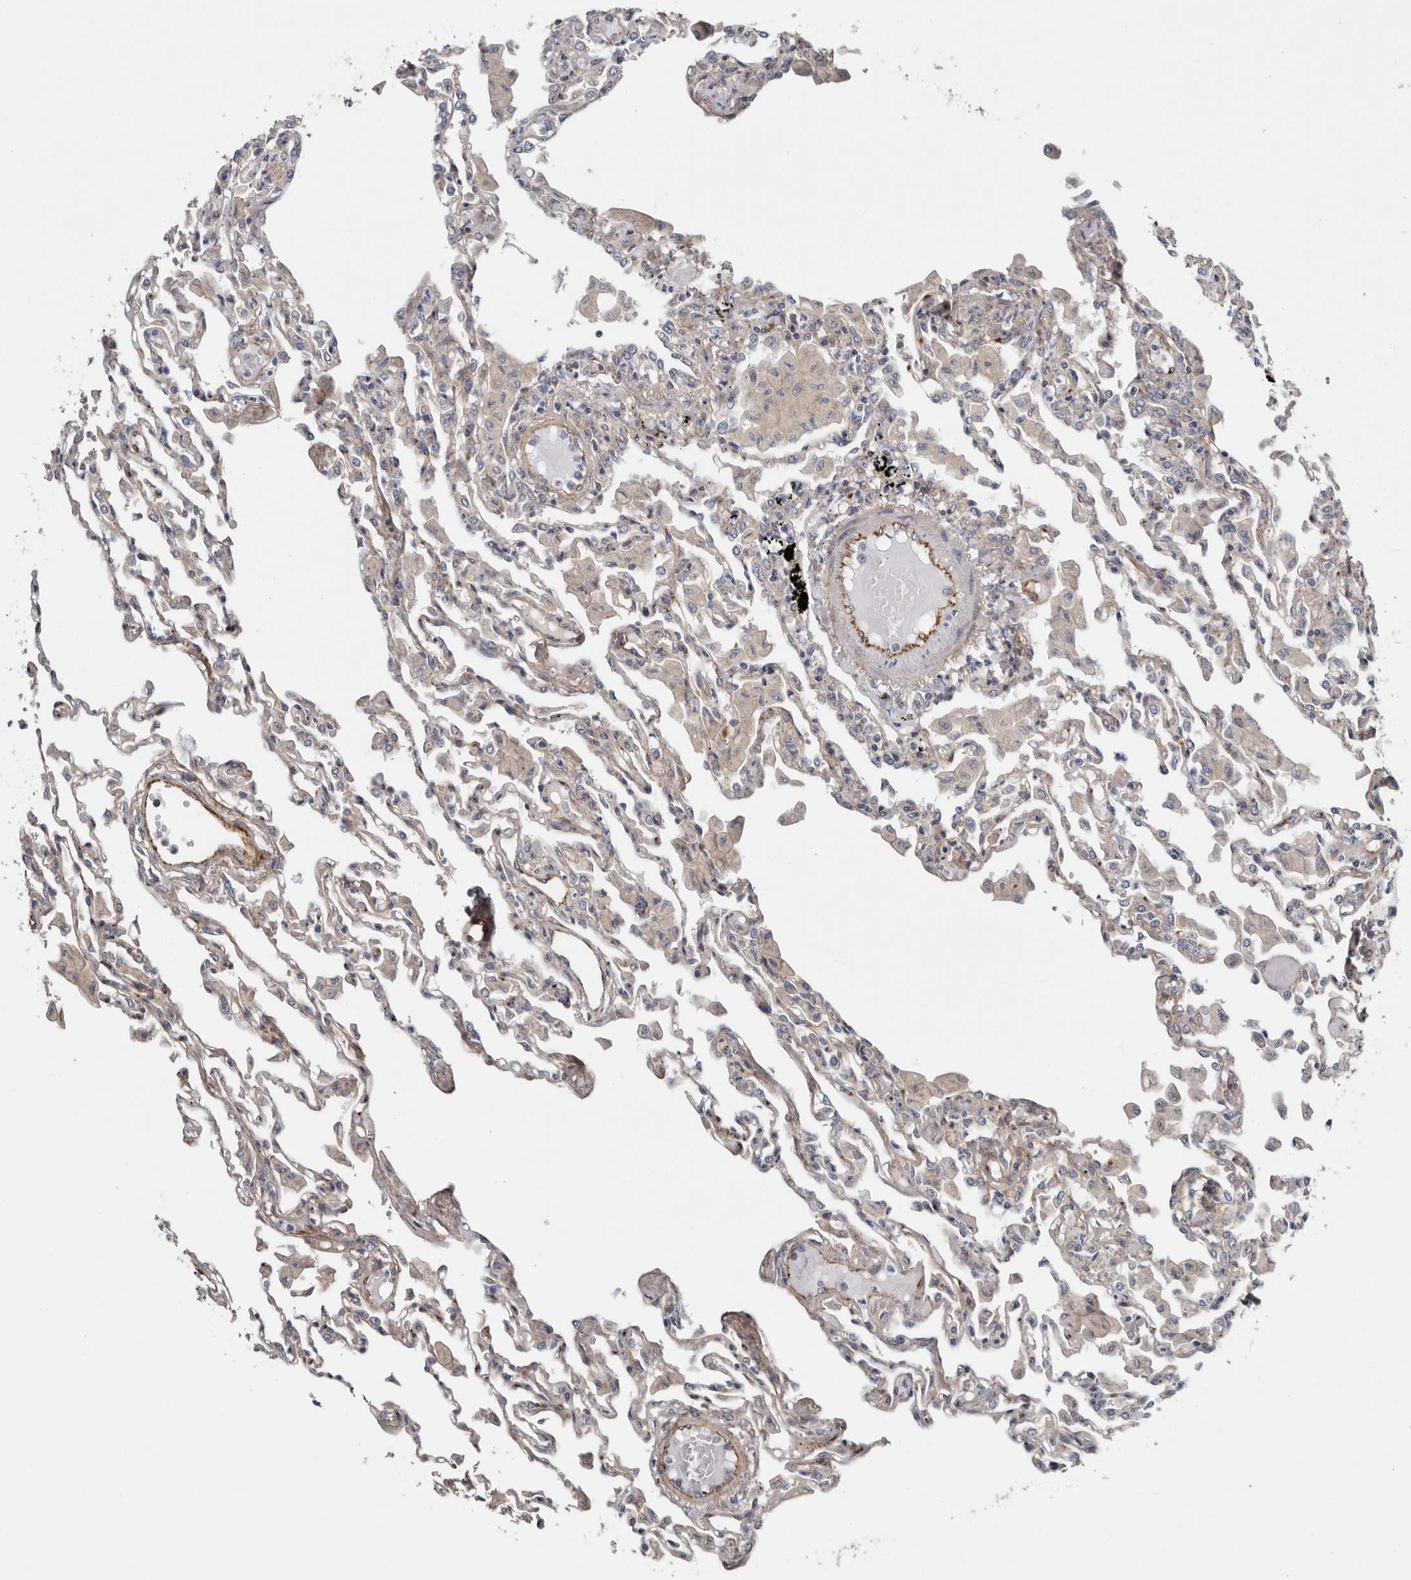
{"staining": {"intensity": "weak", "quantity": "25%-75%", "location": "cytoplasmic/membranous"}, "tissue": "lung", "cell_type": "Alveolar cells", "image_type": "normal", "snomed": [{"axis": "morphology", "description": "Normal tissue, NOS"}, {"axis": "topography", "description": "Bronchus"}, {"axis": "topography", "description": "Lung"}], "caption": "Protein expression analysis of normal human lung reveals weak cytoplasmic/membranous expression in approximately 25%-75% of alveolar cells.", "gene": "LUZP1", "patient": {"sex": "female", "age": 49}}